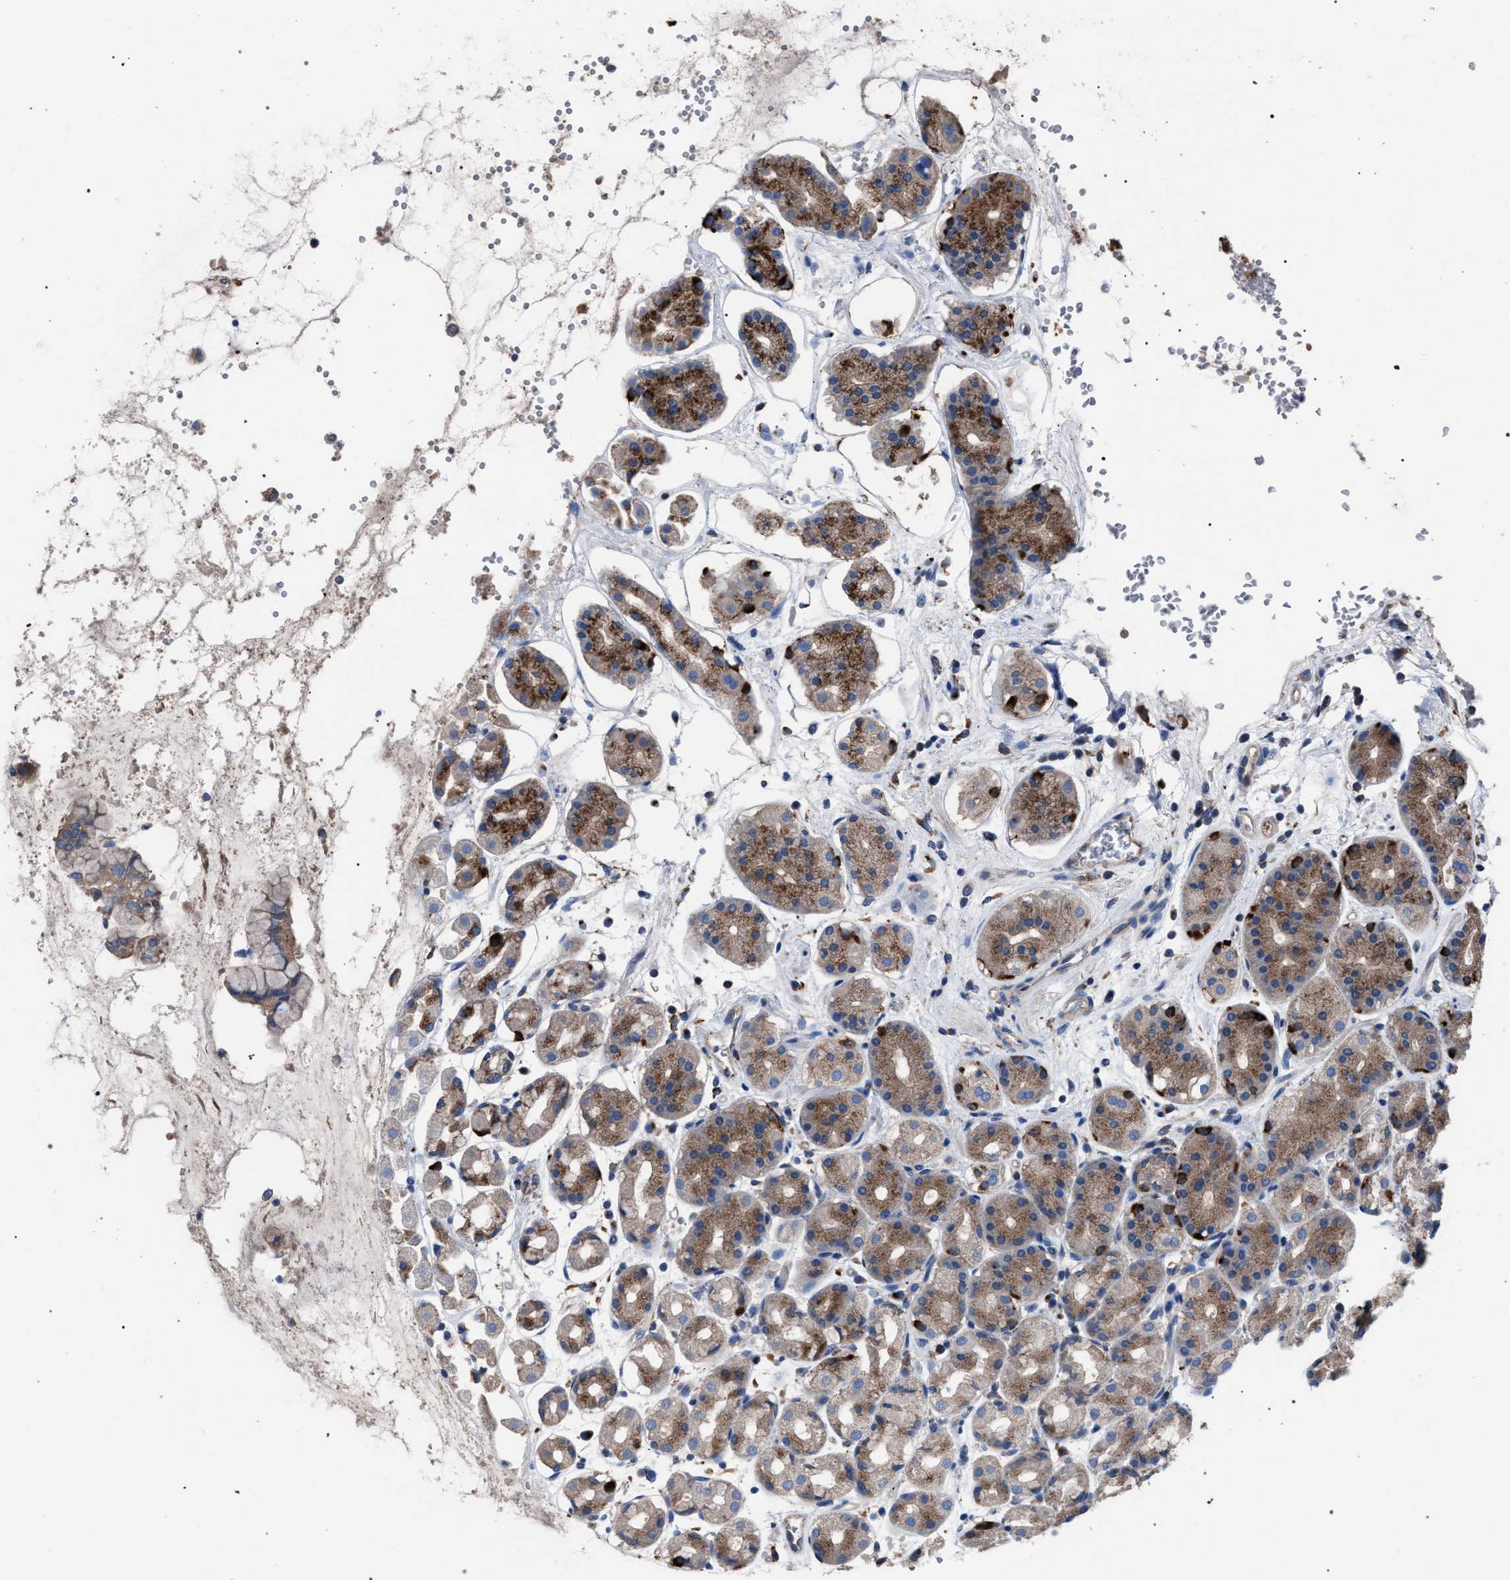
{"staining": {"intensity": "moderate", "quantity": "25%-75%", "location": "cytoplasmic/membranous"}, "tissue": "stomach", "cell_type": "Glandular cells", "image_type": "normal", "snomed": [{"axis": "morphology", "description": "Normal tissue, NOS"}, {"axis": "topography", "description": "Stomach"}, {"axis": "topography", "description": "Stomach, lower"}], "caption": "Immunohistochemistry image of unremarkable stomach stained for a protein (brown), which demonstrates medium levels of moderate cytoplasmic/membranous staining in approximately 25%-75% of glandular cells.", "gene": "ATP6V0A1", "patient": {"sex": "female", "age": 56}}